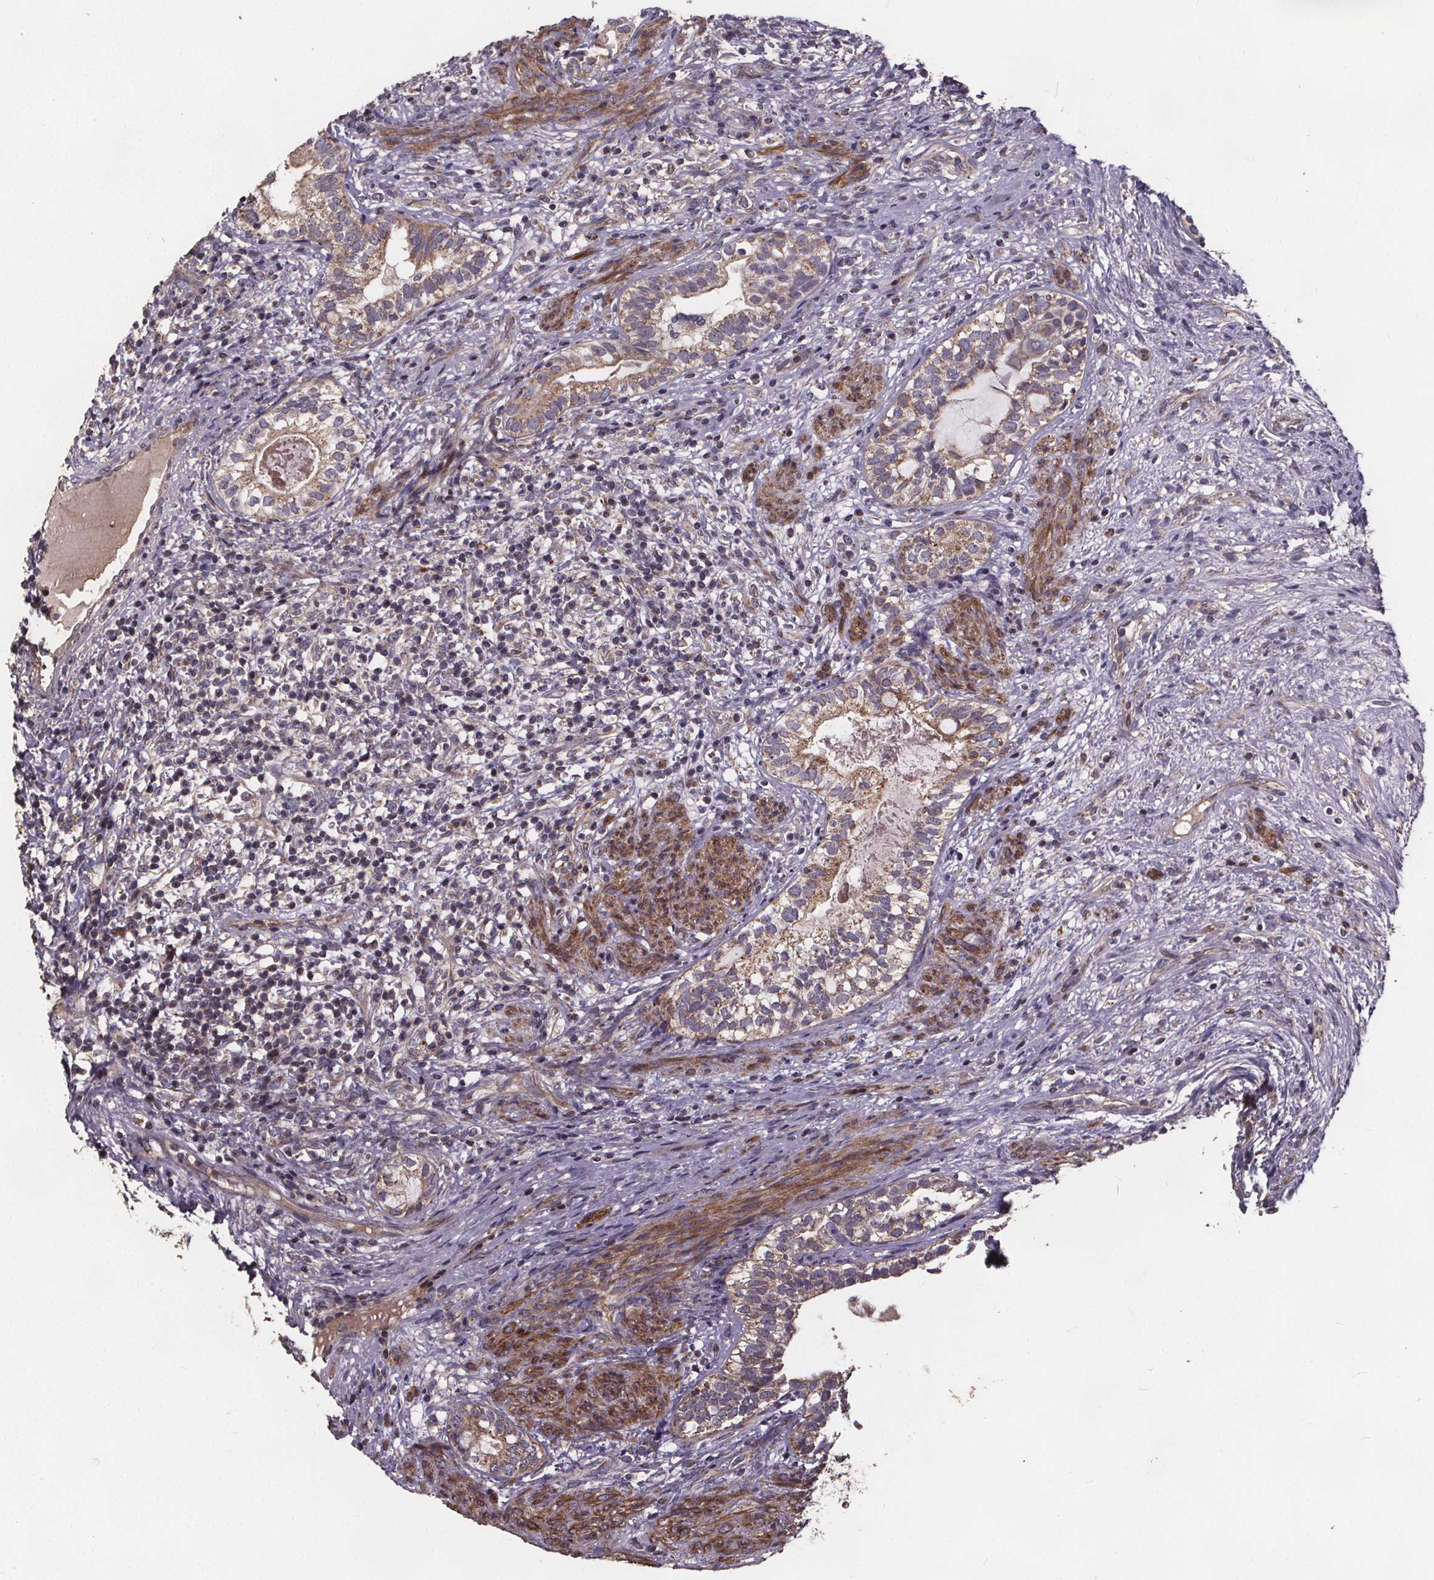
{"staining": {"intensity": "moderate", "quantity": "25%-75%", "location": "cytoplasmic/membranous"}, "tissue": "testis cancer", "cell_type": "Tumor cells", "image_type": "cancer", "snomed": [{"axis": "morphology", "description": "Seminoma, NOS"}, {"axis": "morphology", "description": "Carcinoma, Embryonal, NOS"}, {"axis": "topography", "description": "Testis"}], "caption": "Protein staining of testis cancer (embryonal carcinoma) tissue exhibits moderate cytoplasmic/membranous staining in about 25%-75% of tumor cells.", "gene": "YME1L1", "patient": {"sex": "male", "age": 41}}